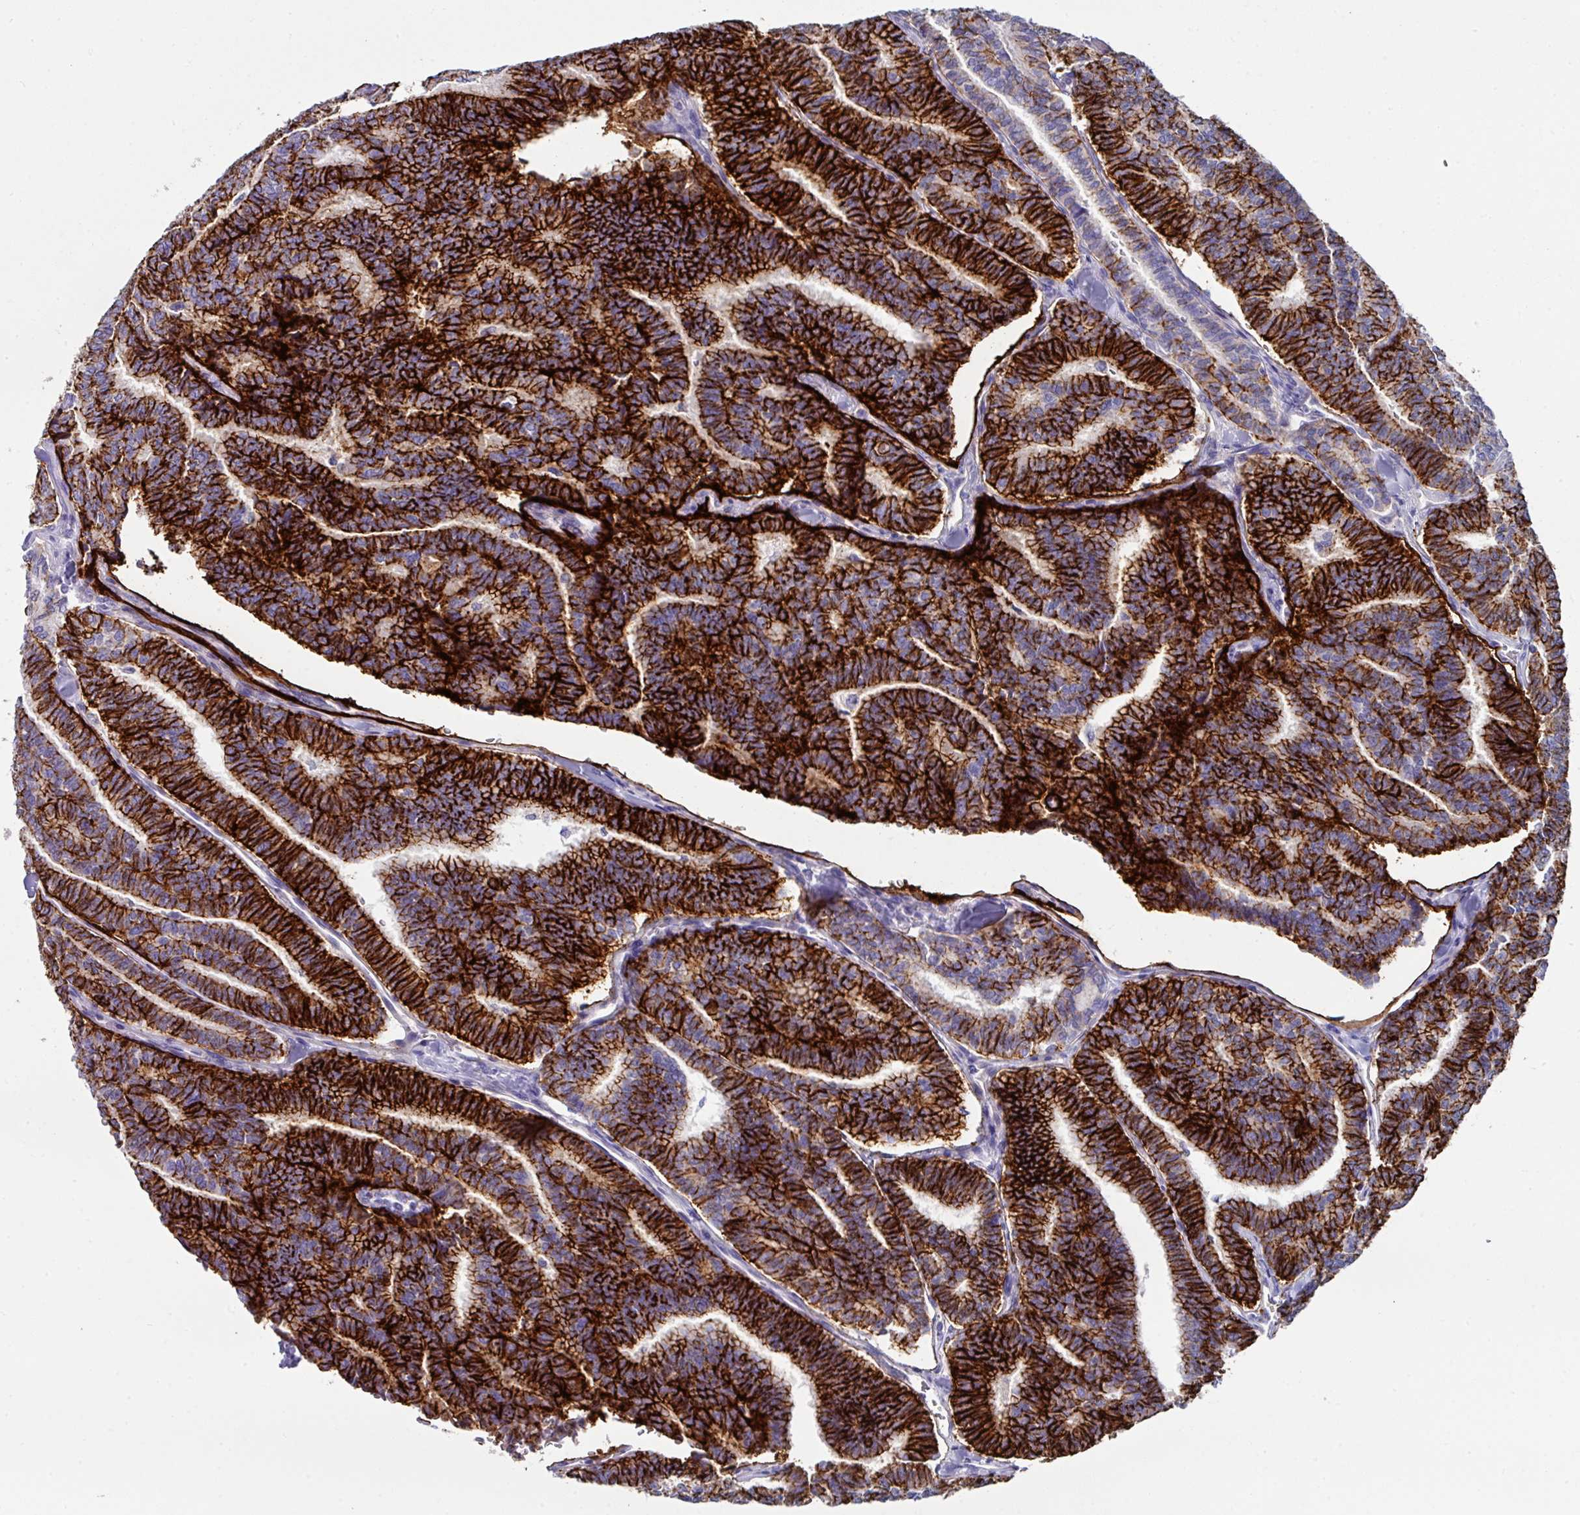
{"staining": {"intensity": "strong", "quantity": ">75%", "location": "cytoplasmic/membranous"}, "tissue": "thyroid cancer", "cell_type": "Tumor cells", "image_type": "cancer", "snomed": [{"axis": "morphology", "description": "Papillary adenocarcinoma, NOS"}, {"axis": "topography", "description": "Thyroid gland"}], "caption": "The image demonstrates immunohistochemical staining of thyroid papillary adenocarcinoma. There is strong cytoplasmic/membranous expression is seen in approximately >75% of tumor cells.", "gene": "CLDN1", "patient": {"sex": "female", "age": 35}}